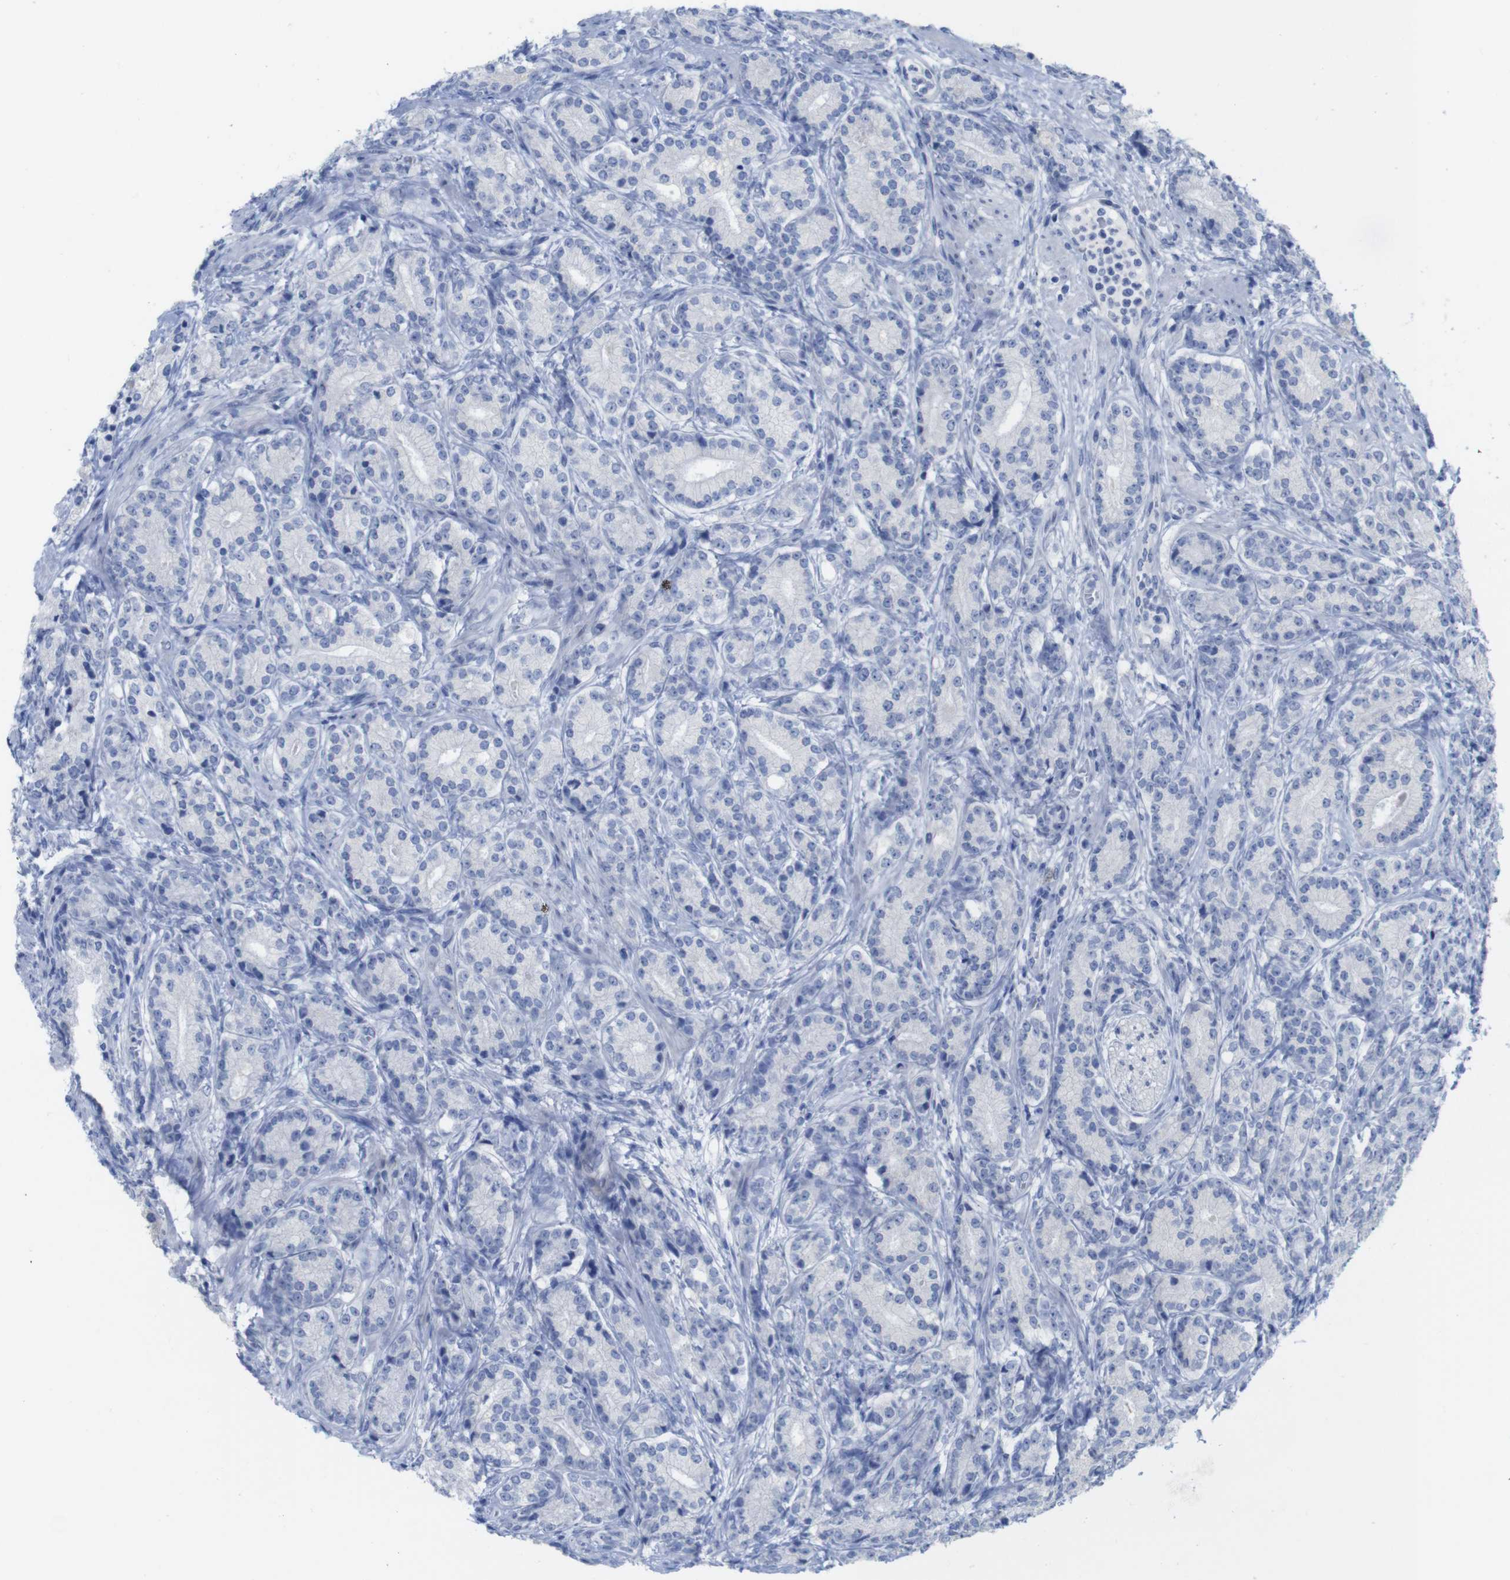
{"staining": {"intensity": "negative", "quantity": "none", "location": "none"}, "tissue": "prostate cancer", "cell_type": "Tumor cells", "image_type": "cancer", "snomed": [{"axis": "morphology", "description": "Adenocarcinoma, High grade"}, {"axis": "topography", "description": "Prostate"}], "caption": "This is an immunohistochemistry image of human prostate adenocarcinoma (high-grade). There is no staining in tumor cells.", "gene": "PNMA1", "patient": {"sex": "male", "age": 61}}